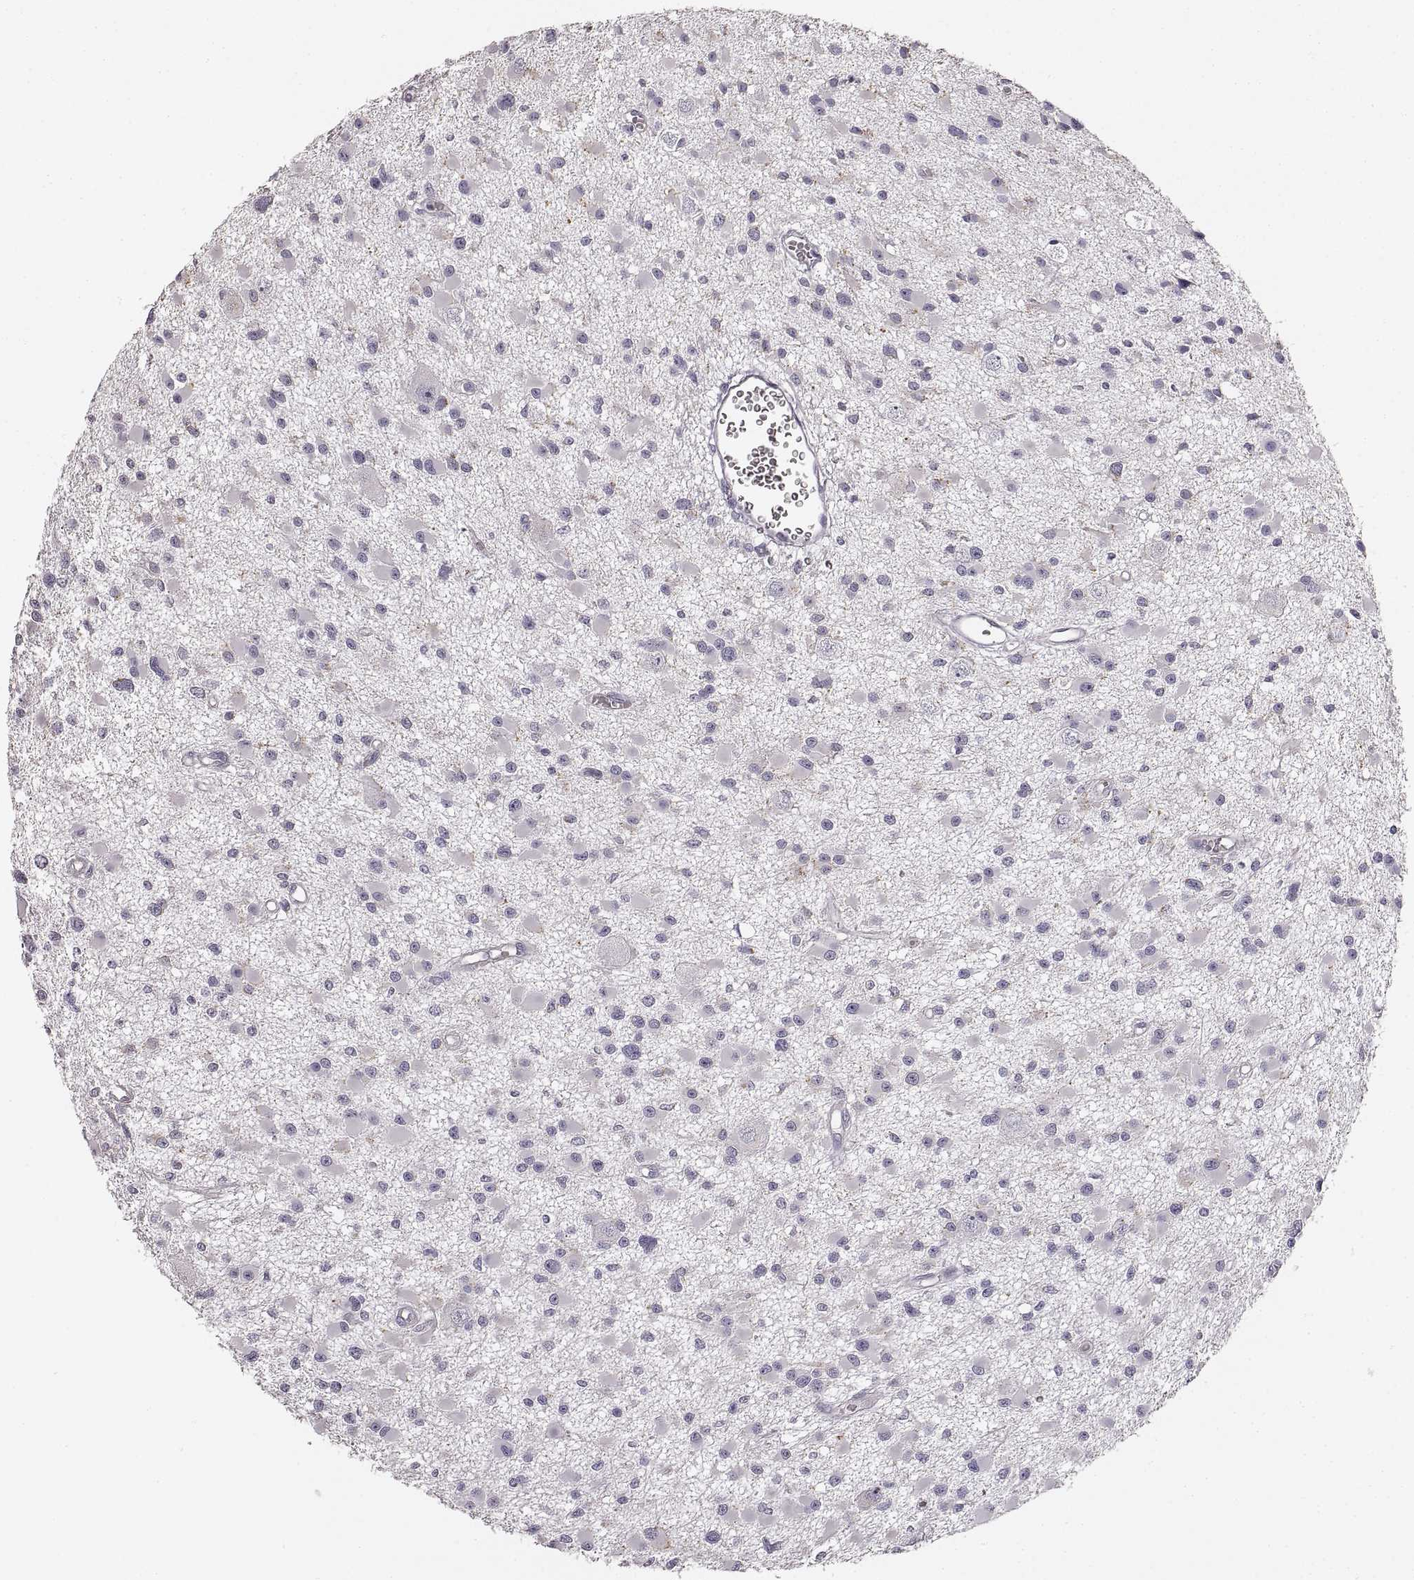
{"staining": {"intensity": "negative", "quantity": "none", "location": "none"}, "tissue": "glioma", "cell_type": "Tumor cells", "image_type": "cancer", "snomed": [{"axis": "morphology", "description": "Glioma, malignant, High grade"}, {"axis": "topography", "description": "Brain"}], "caption": "Malignant glioma (high-grade) stained for a protein using immunohistochemistry demonstrates no expression tumor cells.", "gene": "RDH13", "patient": {"sex": "male", "age": 54}}